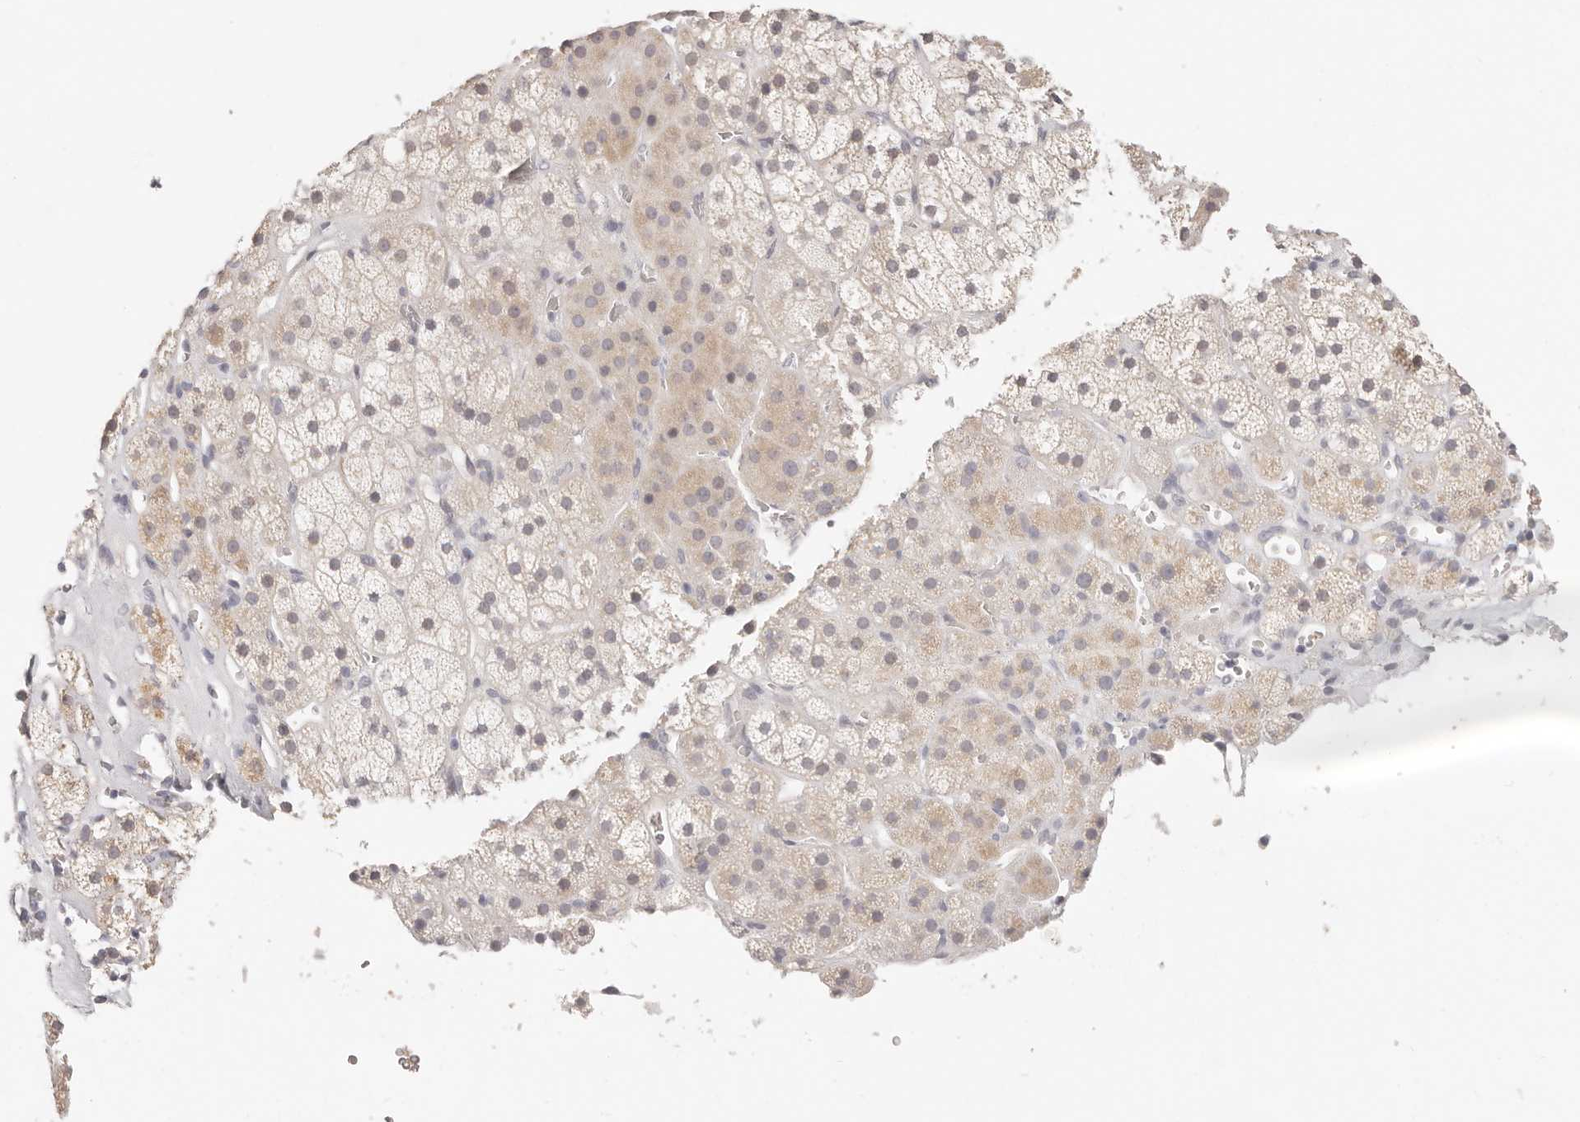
{"staining": {"intensity": "weak", "quantity": "<25%", "location": "cytoplasmic/membranous"}, "tissue": "adrenal gland", "cell_type": "Glandular cells", "image_type": "normal", "snomed": [{"axis": "morphology", "description": "Normal tissue, NOS"}, {"axis": "topography", "description": "Adrenal gland"}], "caption": "Glandular cells show no significant expression in unremarkable adrenal gland.", "gene": "ASCL1", "patient": {"sex": "male", "age": 57}}